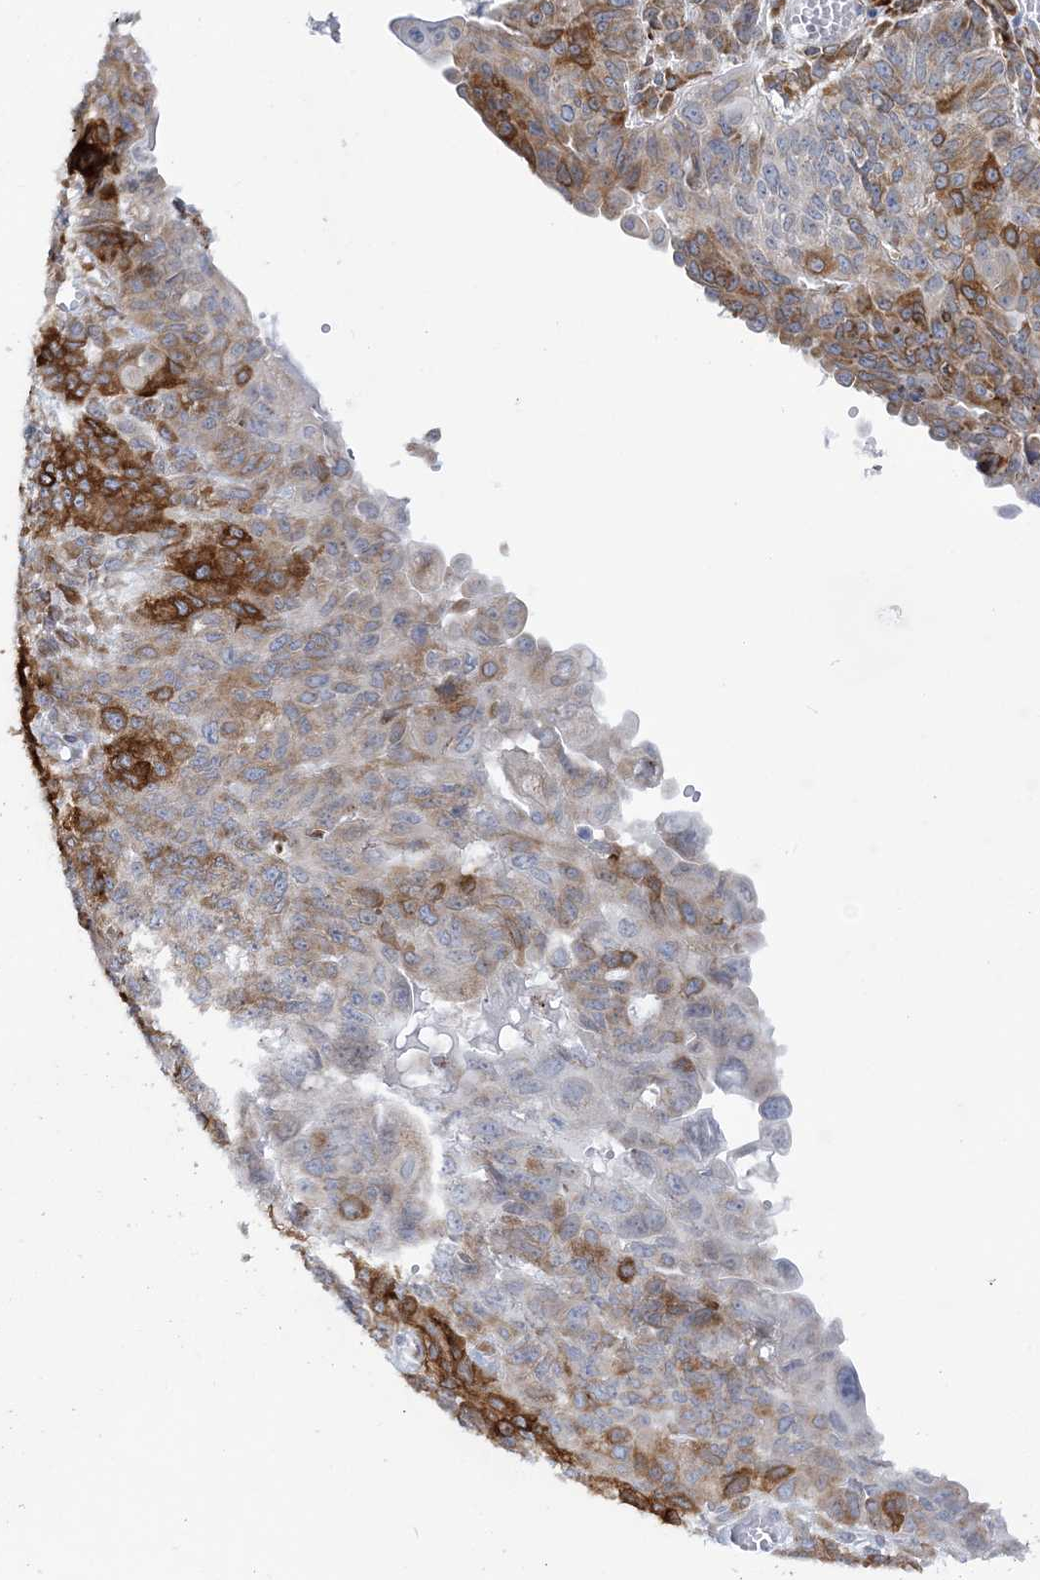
{"staining": {"intensity": "strong", "quantity": "25%-75%", "location": "cytoplasmic/membranous"}, "tissue": "endometrial cancer", "cell_type": "Tumor cells", "image_type": "cancer", "snomed": [{"axis": "morphology", "description": "Adenocarcinoma, NOS"}, {"axis": "topography", "description": "Endometrium"}], "caption": "Human endometrial adenocarcinoma stained with a protein marker shows strong staining in tumor cells.", "gene": "PLEKHG4B", "patient": {"sex": "female", "age": 32}}